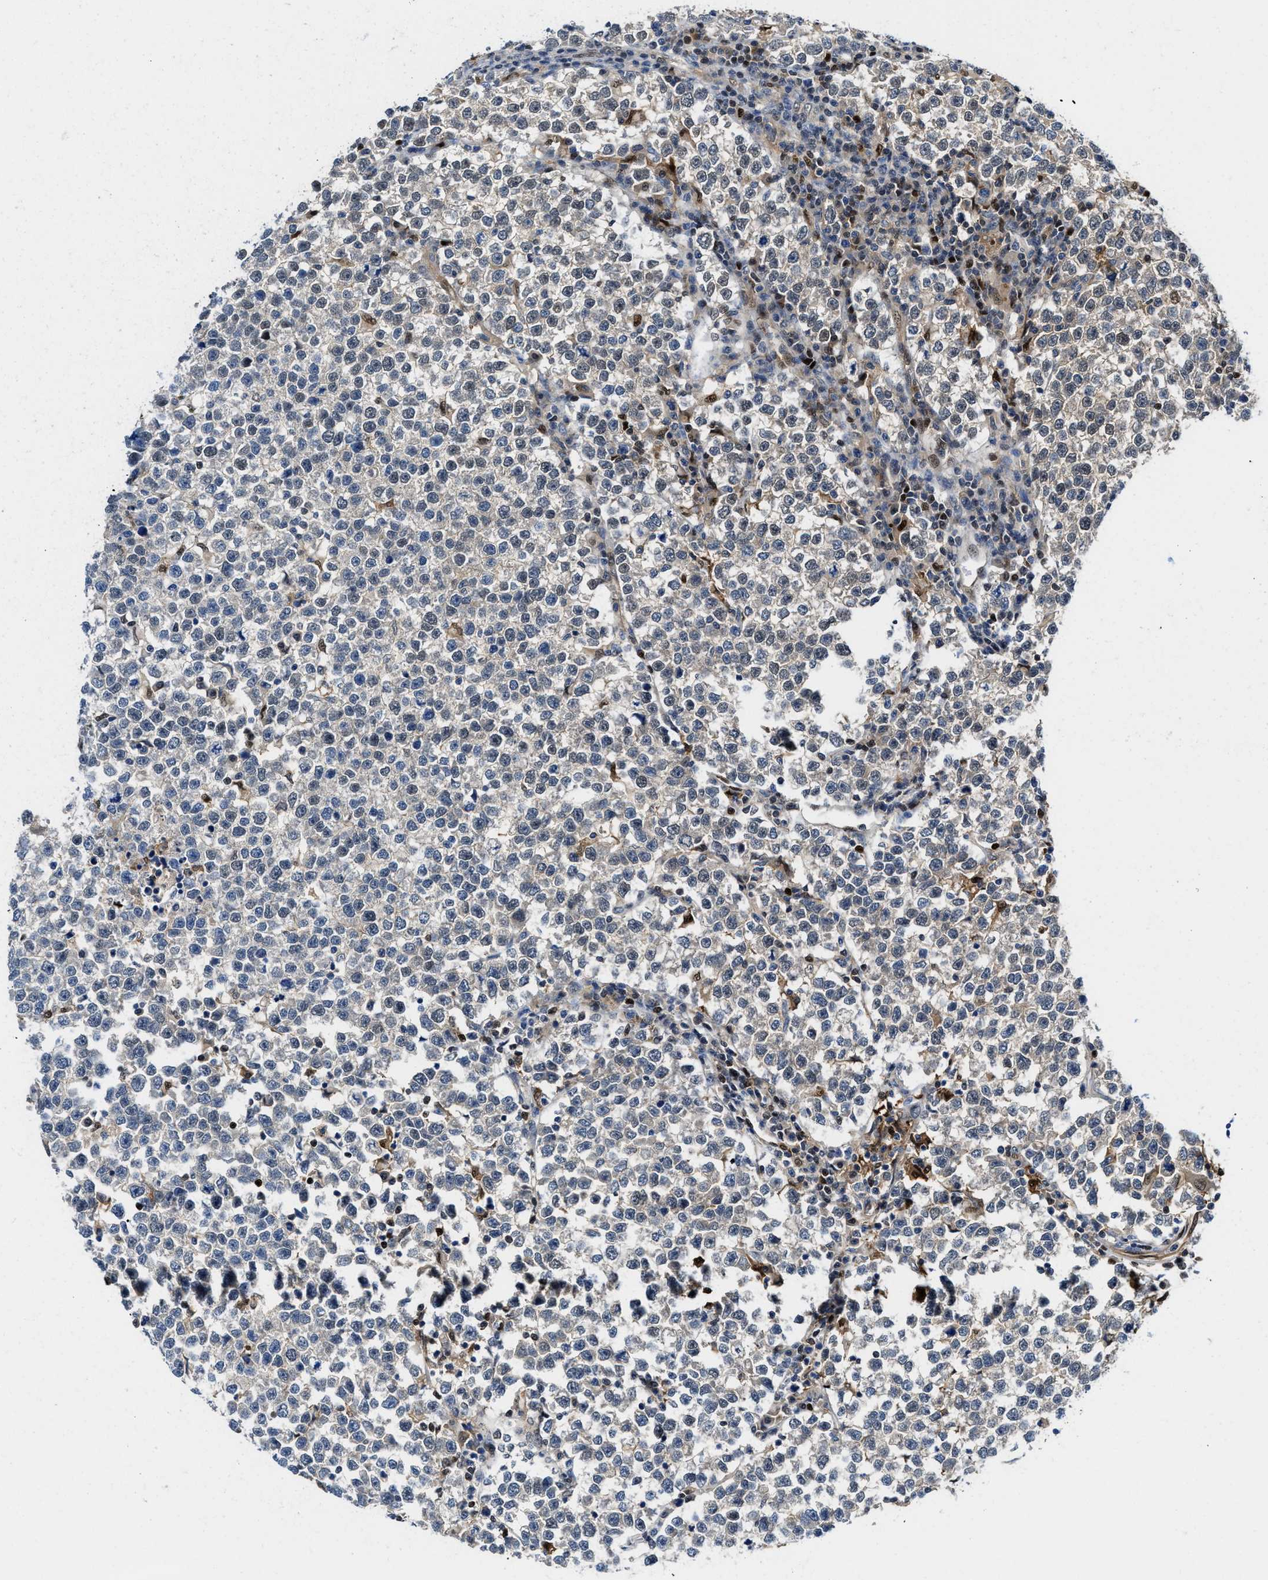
{"staining": {"intensity": "weak", "quantity": "<25%", "location": "nuclear"}, "tissue": "testis cancer", "cell_type": "Tumor cells", "image_type": "cancer", "snomed": [{"axis": "morphology", "description": "Normal tissue, NOS"}, {"axis": "morphology", "description": "Seminoma, NOS"}, {"axis": "topography", "description": "Testis"}], "caption": "This is an IHC photomicrograph of seminoma (testis). There is no positivity in tumor cells.", "gene": "LTA4H", "patient": {"sex": "male", "age": 43}}